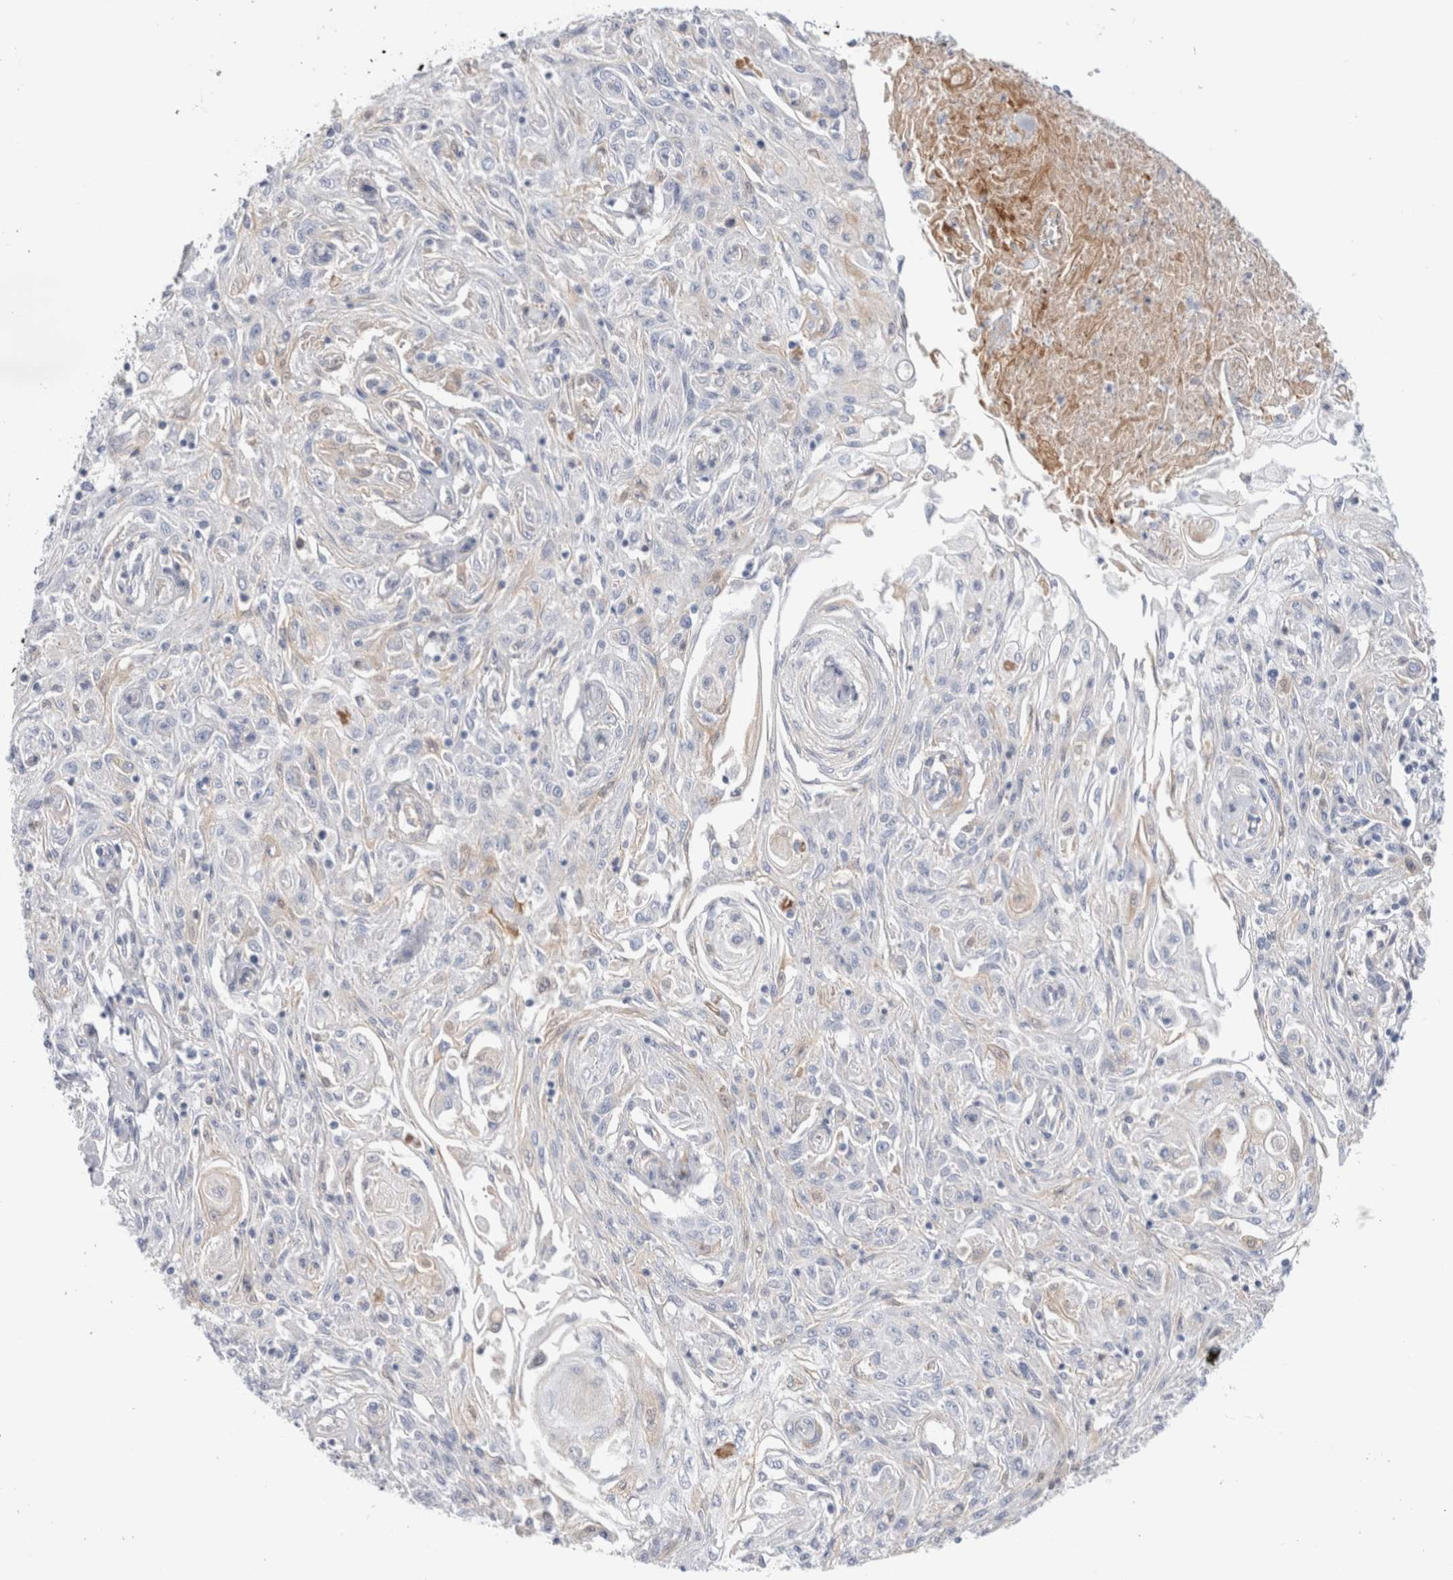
{"staining": {"intensity": "negative", "quantity": "none", "location": "none"}, "tissue": "skin cancer", "cell_type": "Tumor cells", "image_type": "cancer", "snomed": [{"axis": "morphology", "description": "Squamous cell carcinoma, NOS"}, {"axis": "morphology", "description": "Squamous cell carcinoma, metastatic, NOS"}, {"axis": "topography", "description": "Skin"}, {"axis": "topography", "description": "Lymph node"}], "caption": "A high-resolution micrograph shows IHC staining of metastatic squamous cell carcinoma (skin), which demonstrates no significant expression in tumor cells.", "gene": "ECHDC2", "patient": {"sex": "male", "age": 75}}